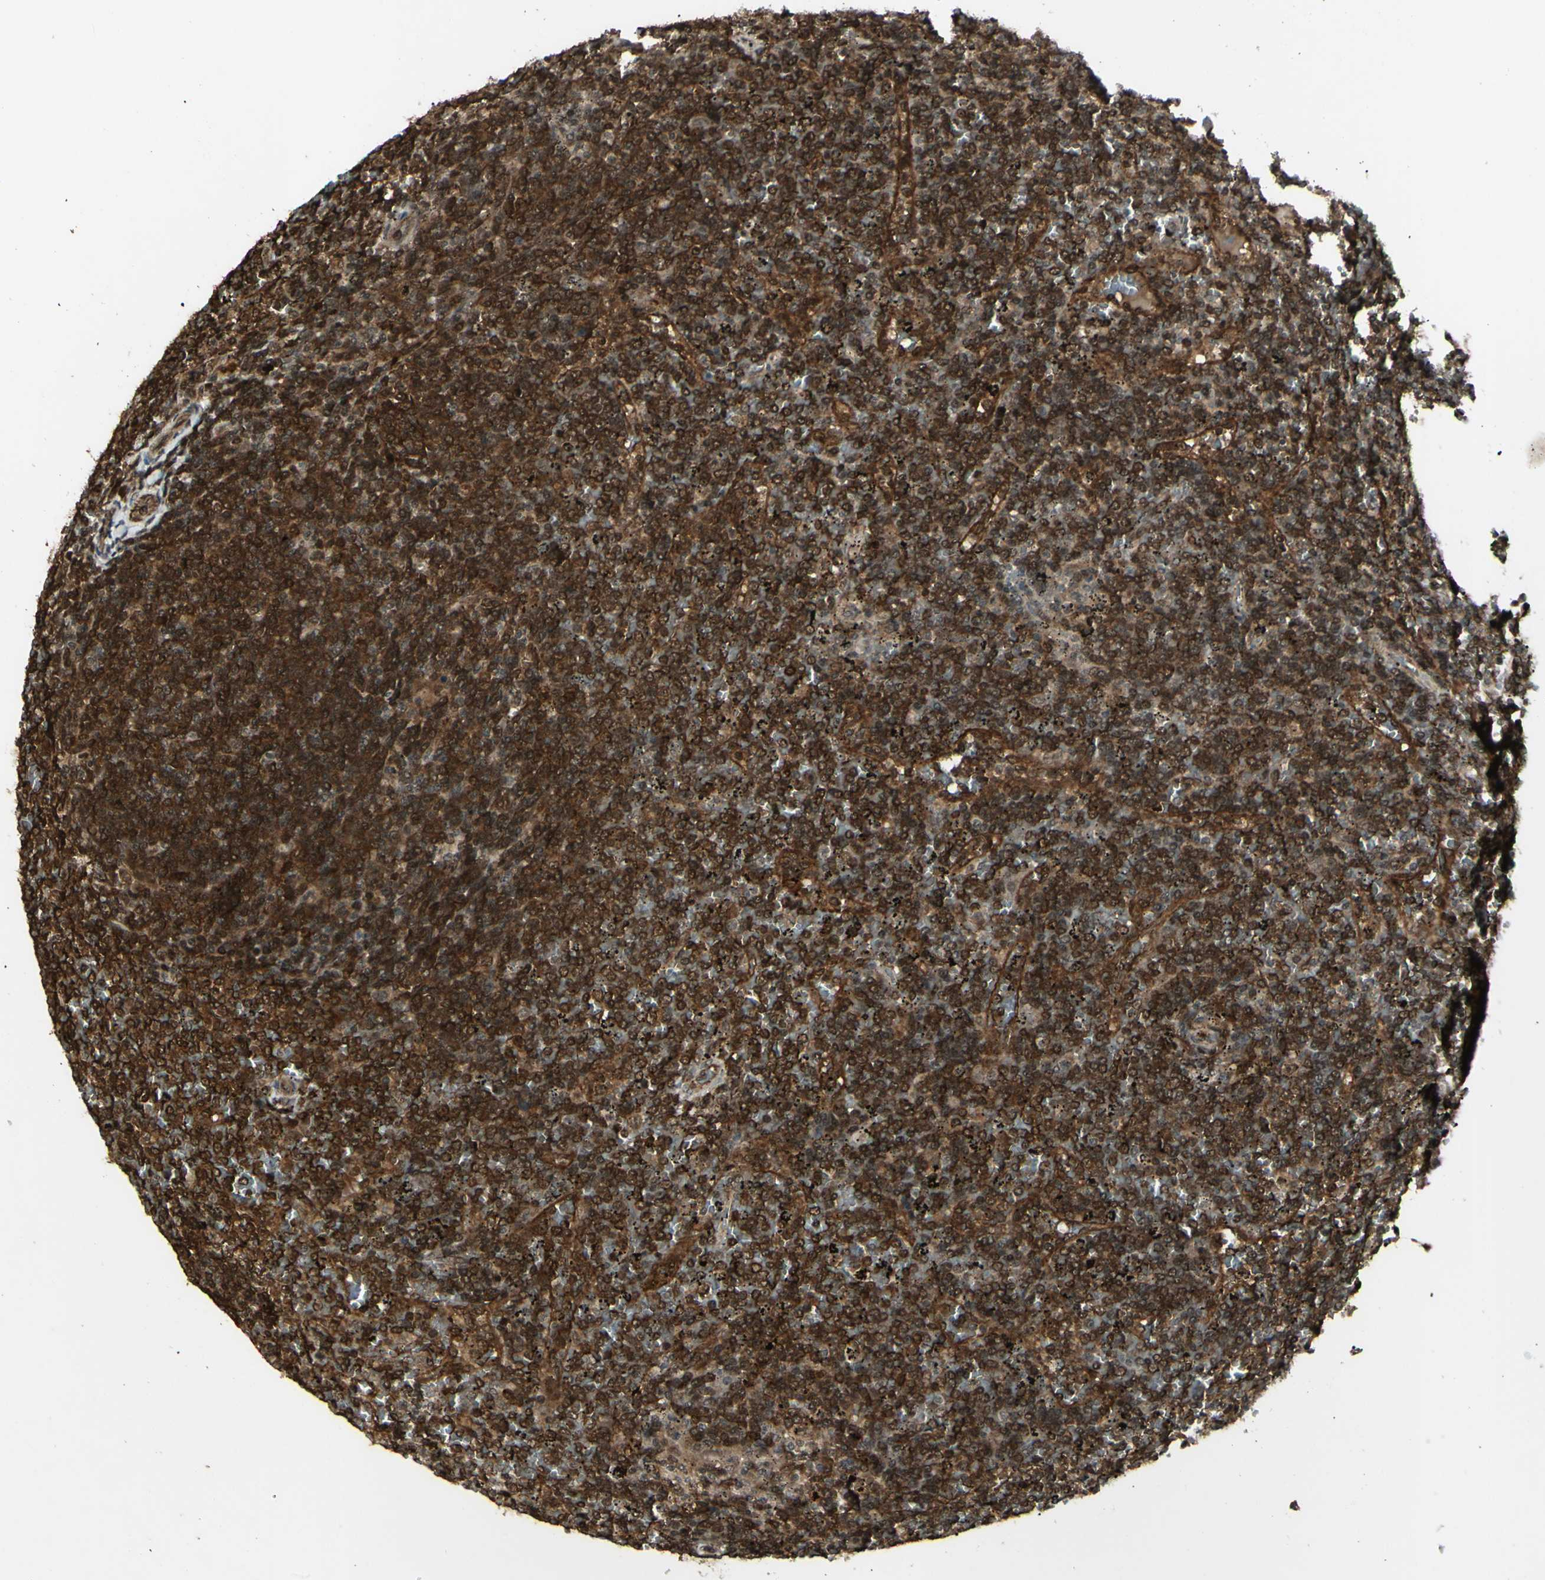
{"staining": {"intensity": "strong", "quantity": ">75%", "location": "cytoplasmic/membranous"}, "tissue": "lymphoma", "cell_type": "Tumor cells", "image_type": "cancer", "snomed": [{"axis": "morphology", "description": "Malignant lymphoma, non-Hodgkin's type, Low grade"}, {"axis": "topography", "description": "Spleen"}], "caption": "Lymphoma stained with DAB (3,3'-diaminobenzidine) IHC reveals high levels of strong cytoplasmic/membranous expression in approximately >75% of tumor cells.", "gene": "BLNK", "patient": {"sex": "female", "age": 19}}